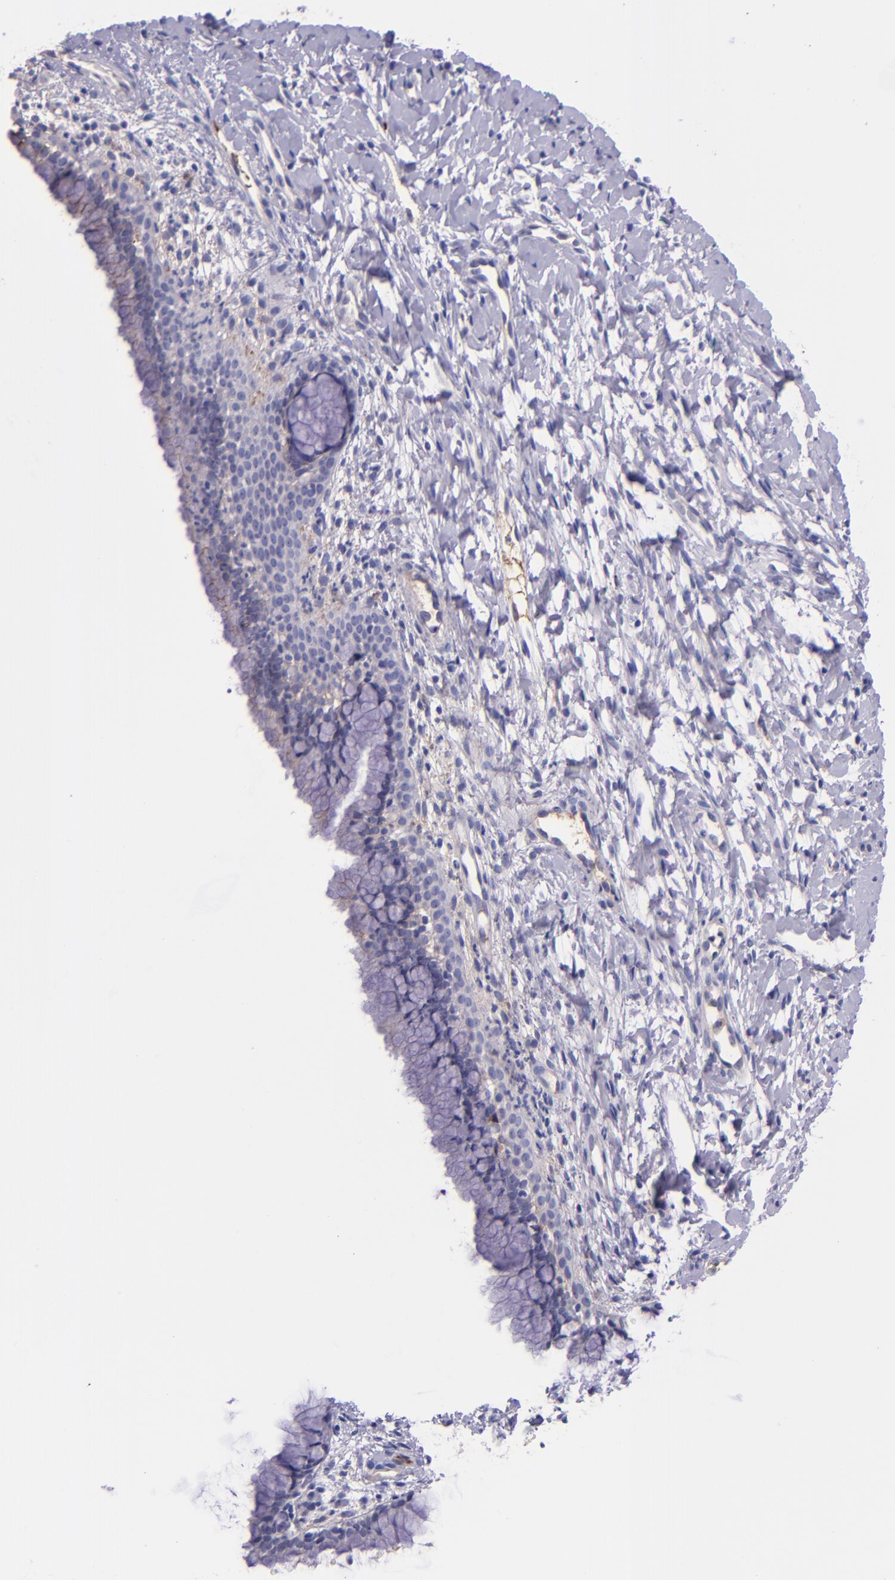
{"staining": {"intensity": "negative", "quantity": "none", "location": "none"}, "tissue": "cervix", "cell_type": "Glandular cells", "image_type": "normal", "snomed": [{"axis": "morphology", "description": "Normal tissue, NOS"}, {"axis": "topography", "description": "Cervix"}], "caption": "The immunohistochemistry micrograph has no significant expression in glandular cells of cervix.", "gene": "KNG1", "patient": {"sex": "female", "age": 46}}